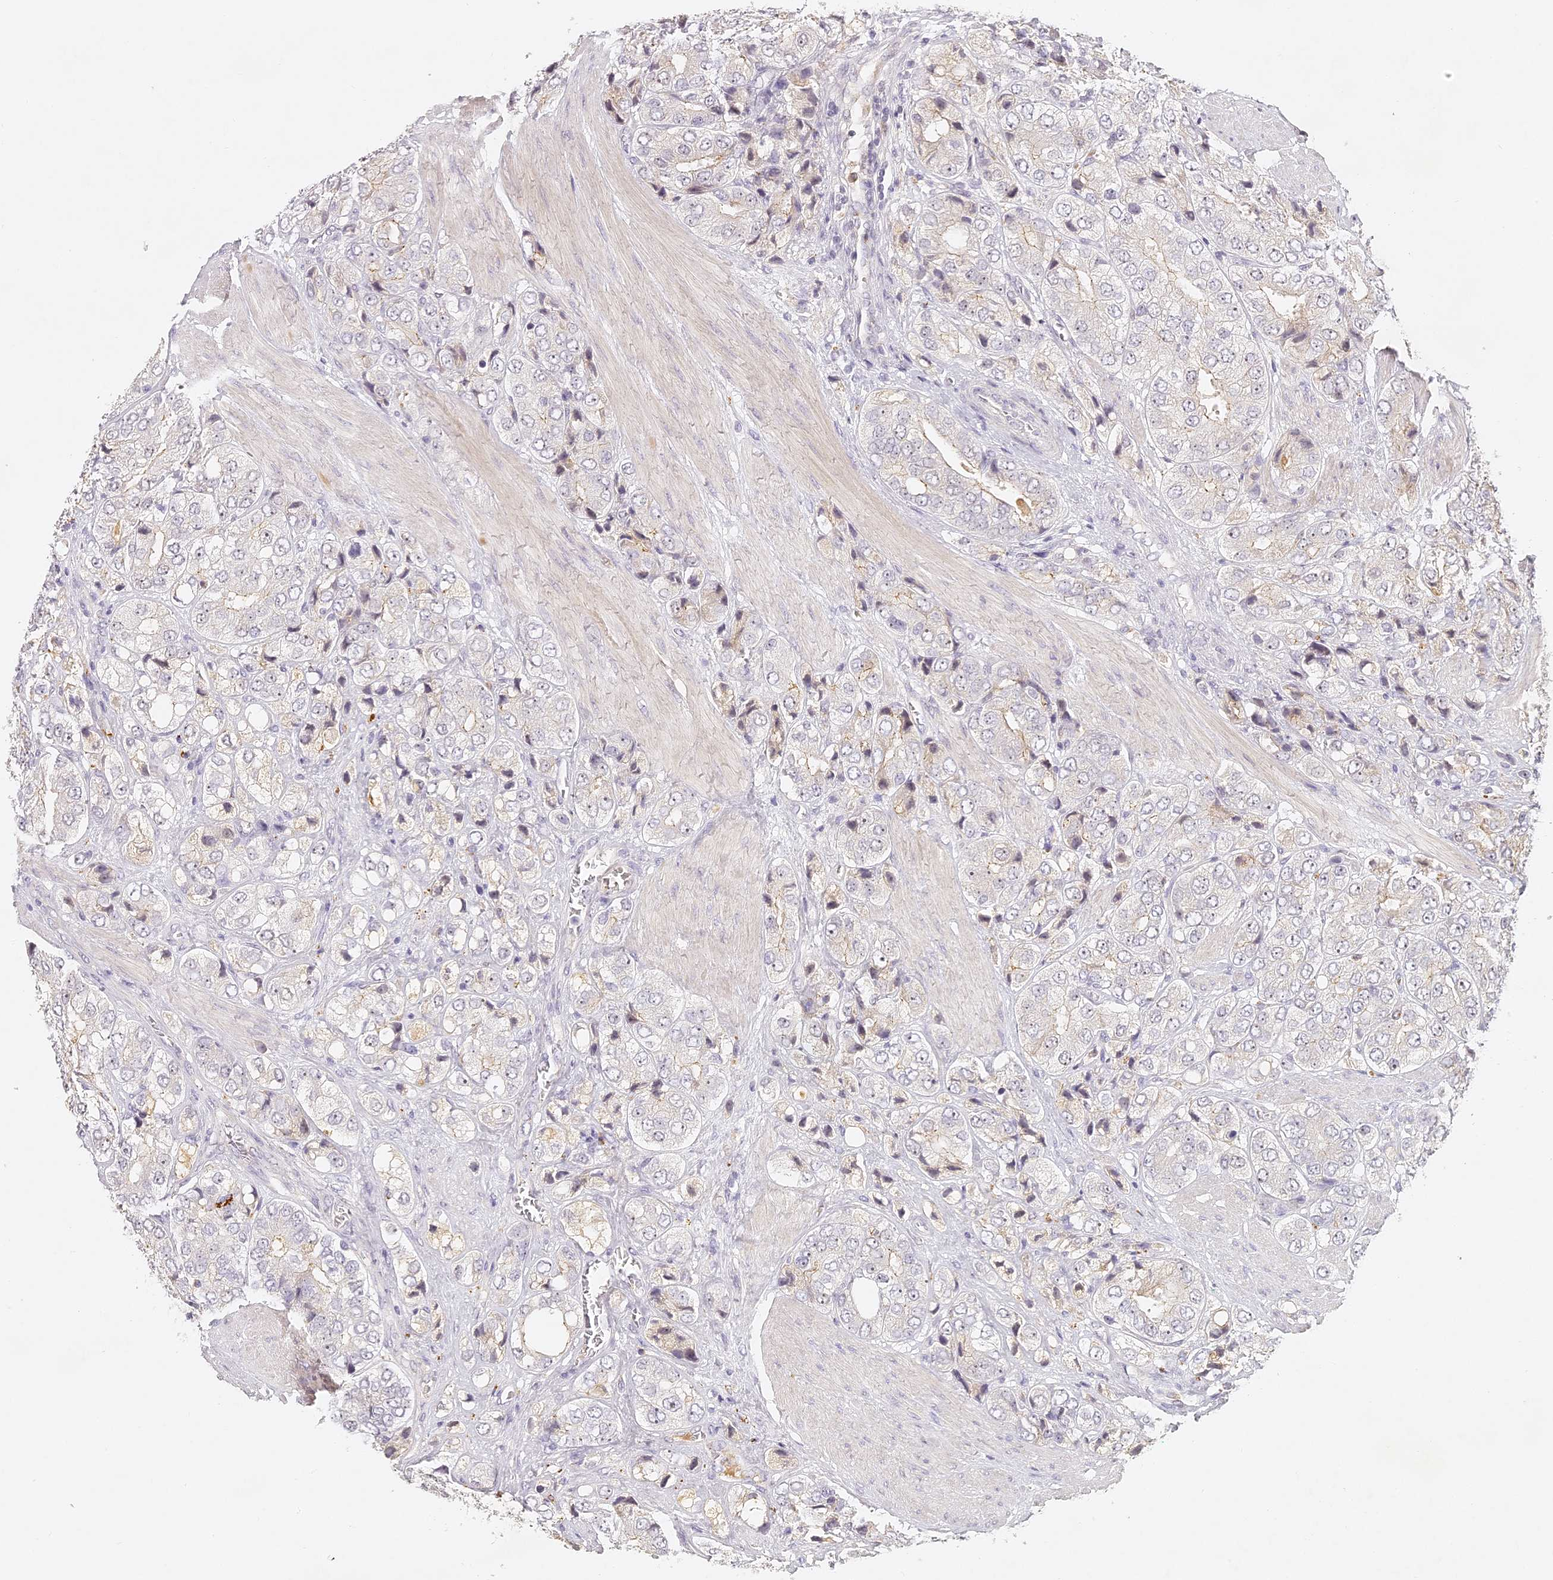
{"staining": {"intensity": "negative", "quantity": "none", "location": "none"}, "tissue": "prostate cancer", "cell_type": "Tumor cells", "image_type": "cancer", "snomed": [{"axis": "morphology", "description": "Adenocarcinoma, High grade"}, {"axis": "topography", "description": "Prostate"}], "caption": "DAB immunohistochemical staining of prostate adenocarcinoma (high-grade) reveals no significant staining in tumor cells.", "gene": "ELL3", "patient": {"sex": "male", "age": 50}}